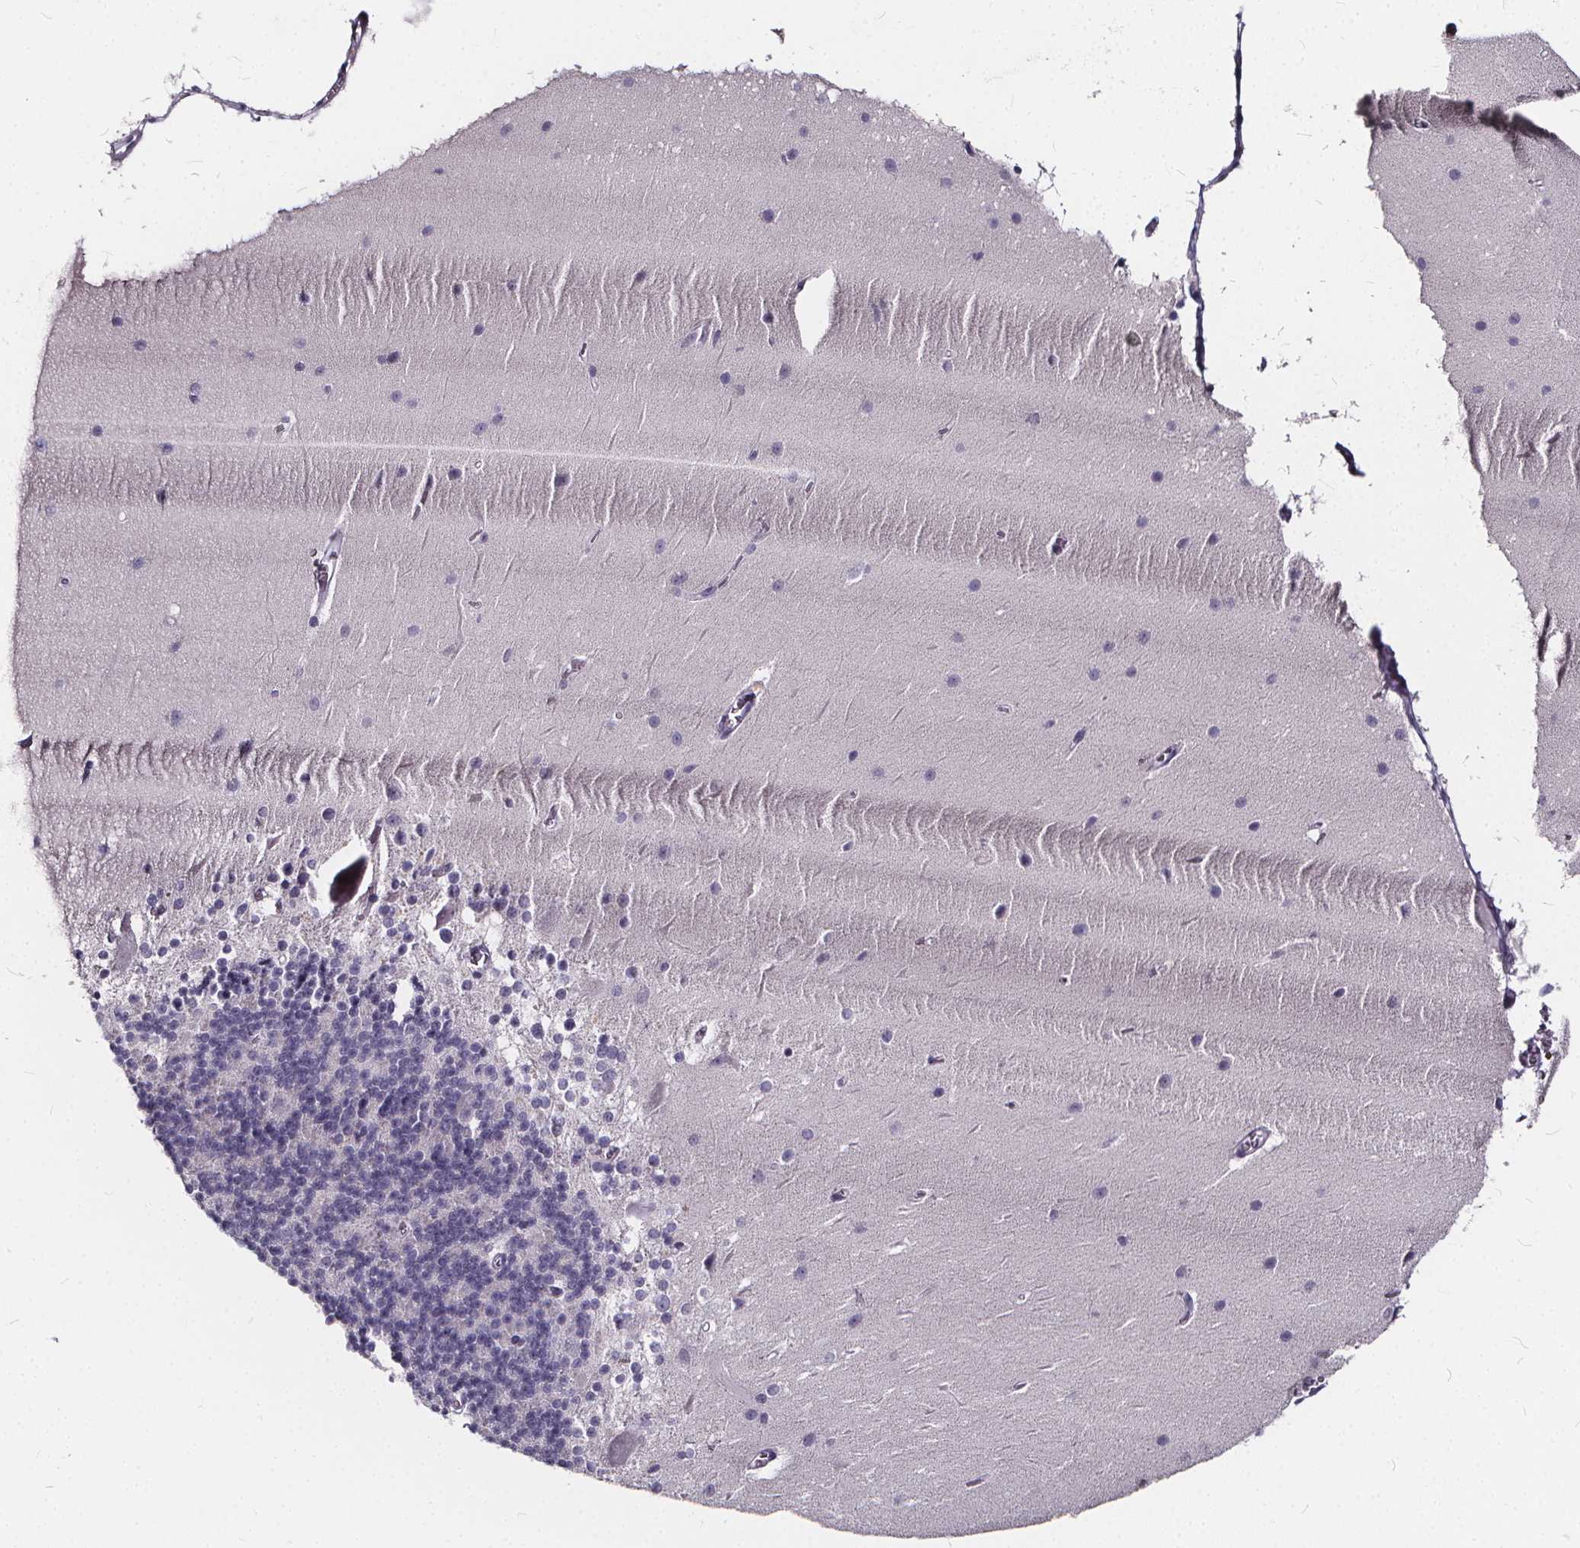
{"staining": {"intensity": "negative", "quantity": "none", "location": "none"}, "tissue": "cerebellum", "cell_type": "Cells in granular layer", "image_type": "normal", "snomed": [{"axis": "morphology", "description": "Normal tissue, NOS"}, {"axis": "topography", "description": "Cerebellum"}], "caption": "Normal cerebellum was stained to show a protein in brown. There is no significant staining in cells in granular layer.", "gene": "SPEF2", "patient": {"sex": "female", "age": 19}}